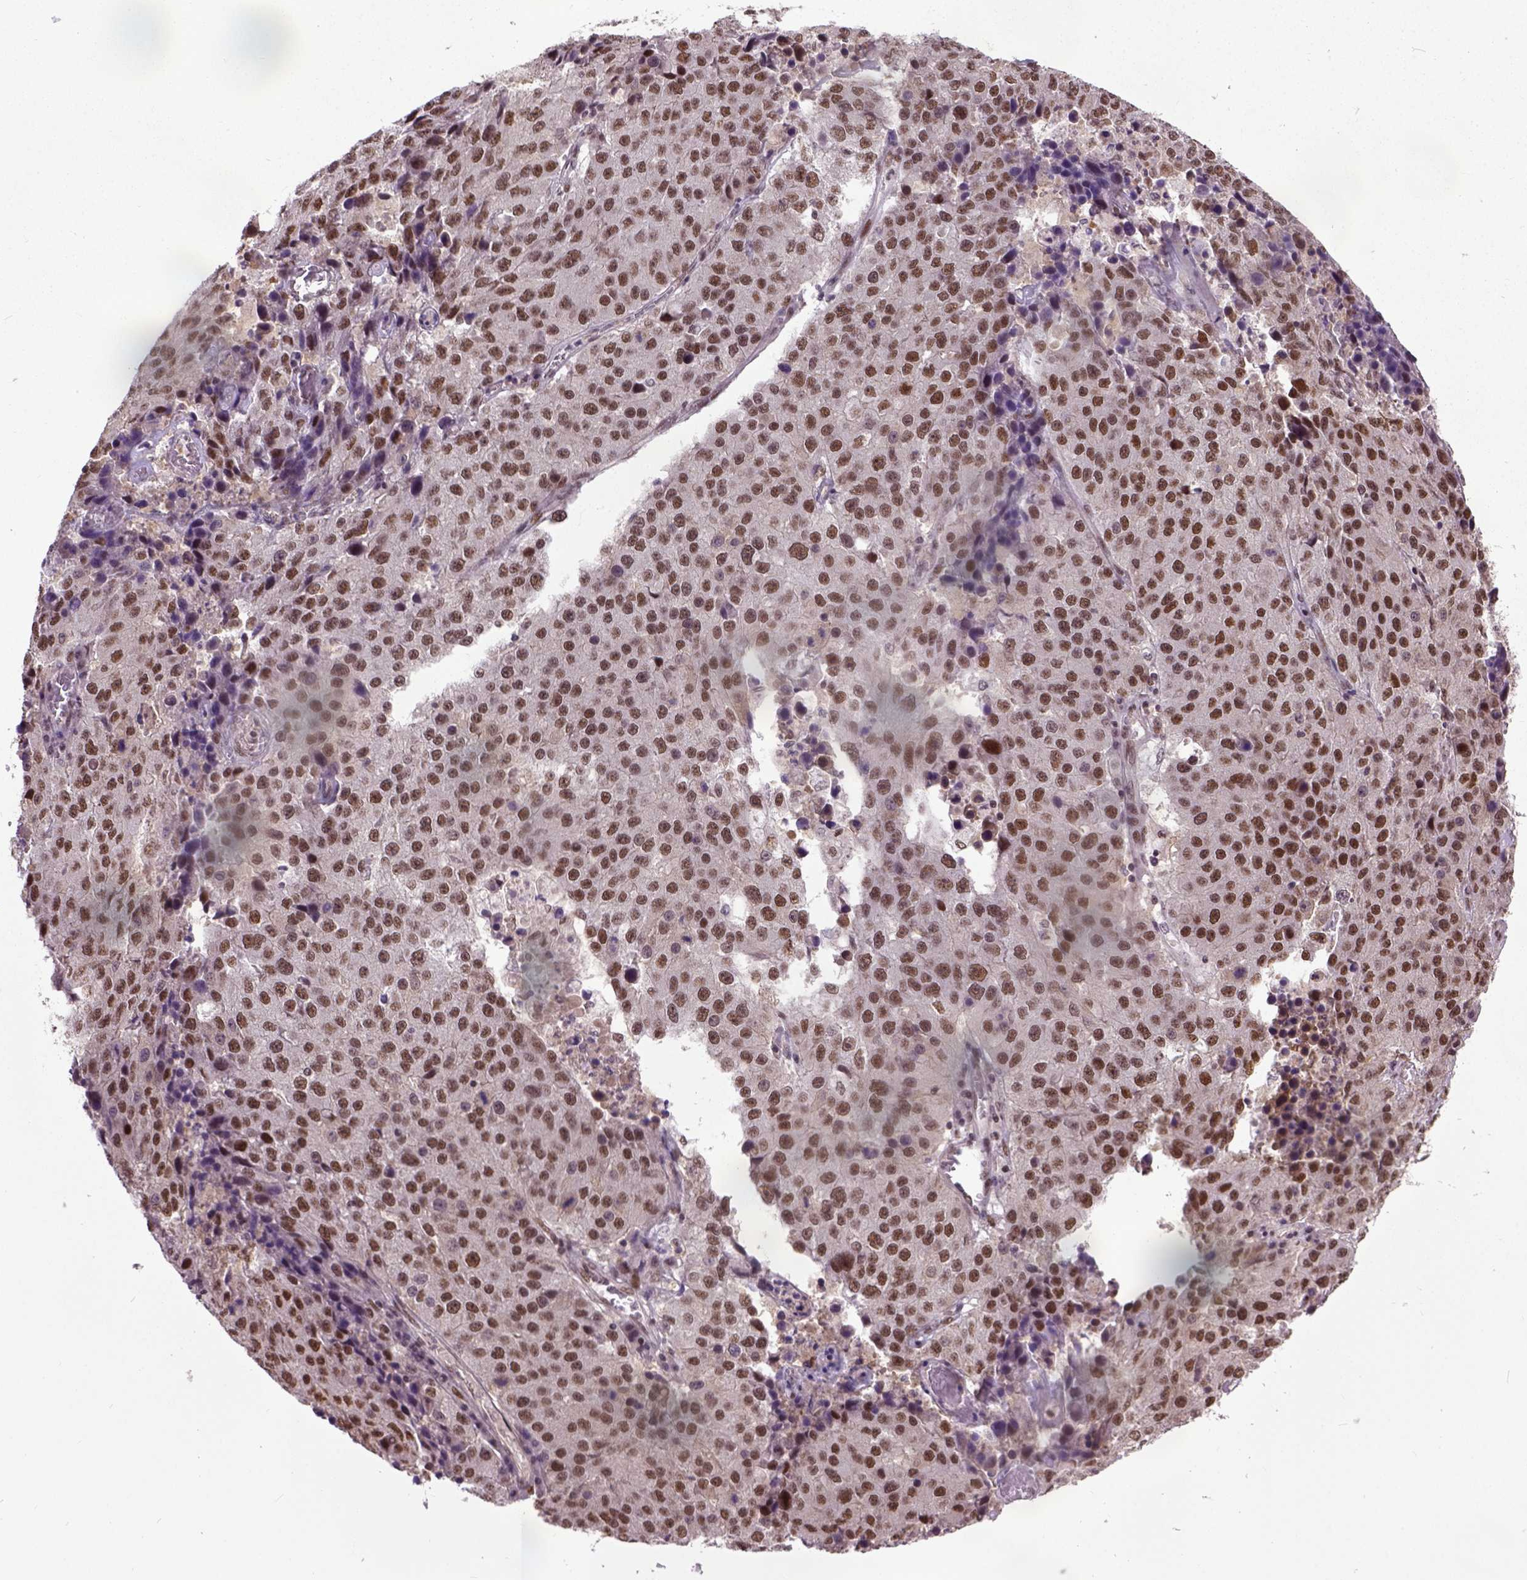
{"staining": {"intensity": "moderate", "quantity": ">75%", "location": "nuclear"}, "tissue": "stomach cancer", "cell_type": "Tumor cells", "image_type": "cancer", "snomed": [{"axis": "morphology", "description": "Adenocarcinoma, NOS"}, {"axis": "topography", "description": "Stomach"}], "caption": "Immunohistochemical staining of stomach cancer (adenocarcinoma) exhibits moderate nuclear protein staining in about >75% of tumor cells.", "gene": "UBA3", "patient": {"sex": "male", "age": 71}}